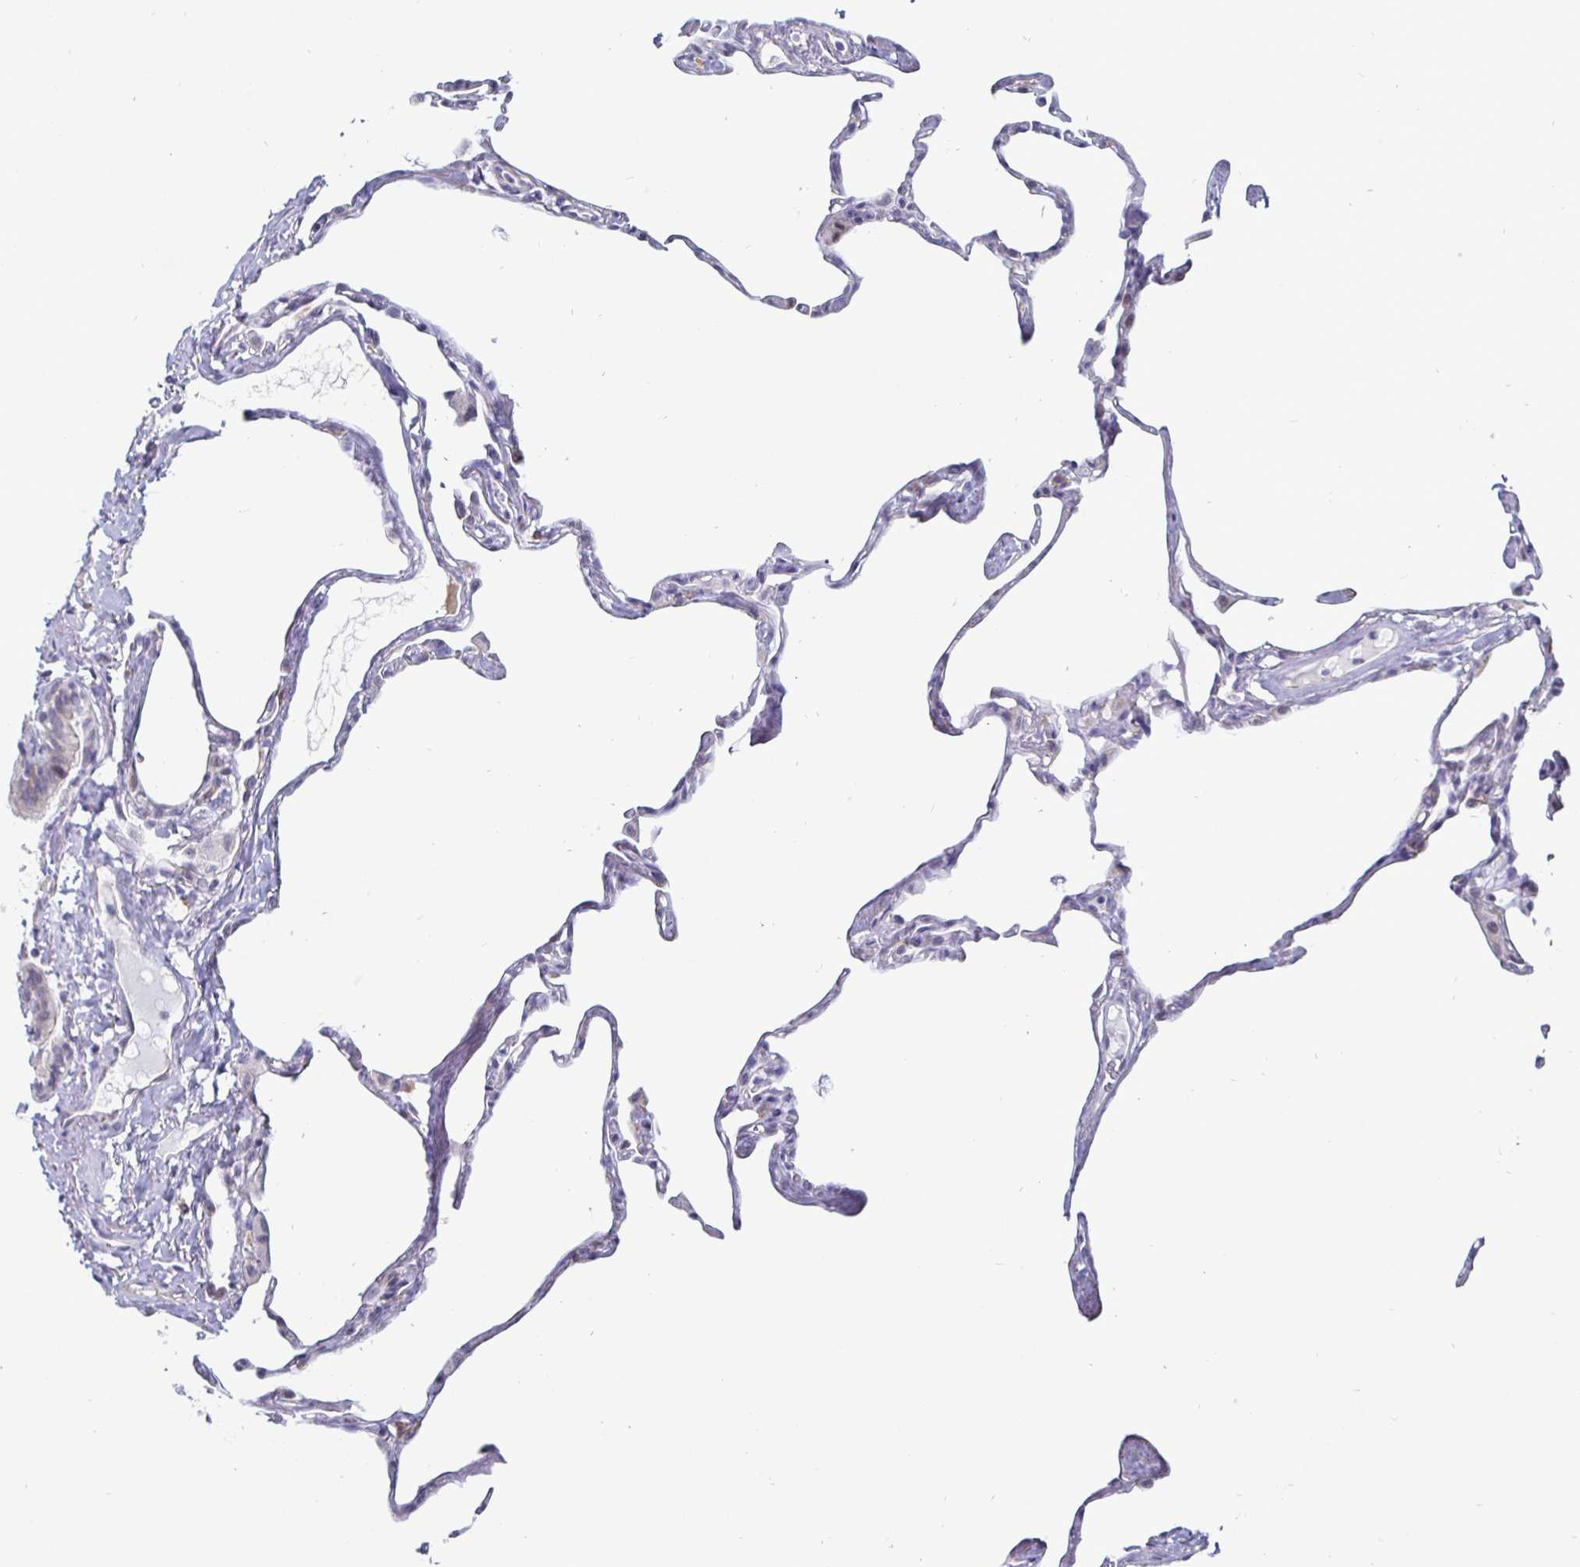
{"staining": {"intensity": "negative", "quantity": "none", "location": "none"}, "tissue": "lung", "cell_type": "Alveolar cells", "image_type": "normal", "snomed": [{"axis": "morphology", "description": "Normal tissue, NOS"}, {"axis": "topography", "description": "Lung"}], "caption": "Immunohistochemical staining of normal lung exhibits no significant expression in alveolar cells.", "gene": "OOSP2", "patient": {"sex": "male", "age": 65}}